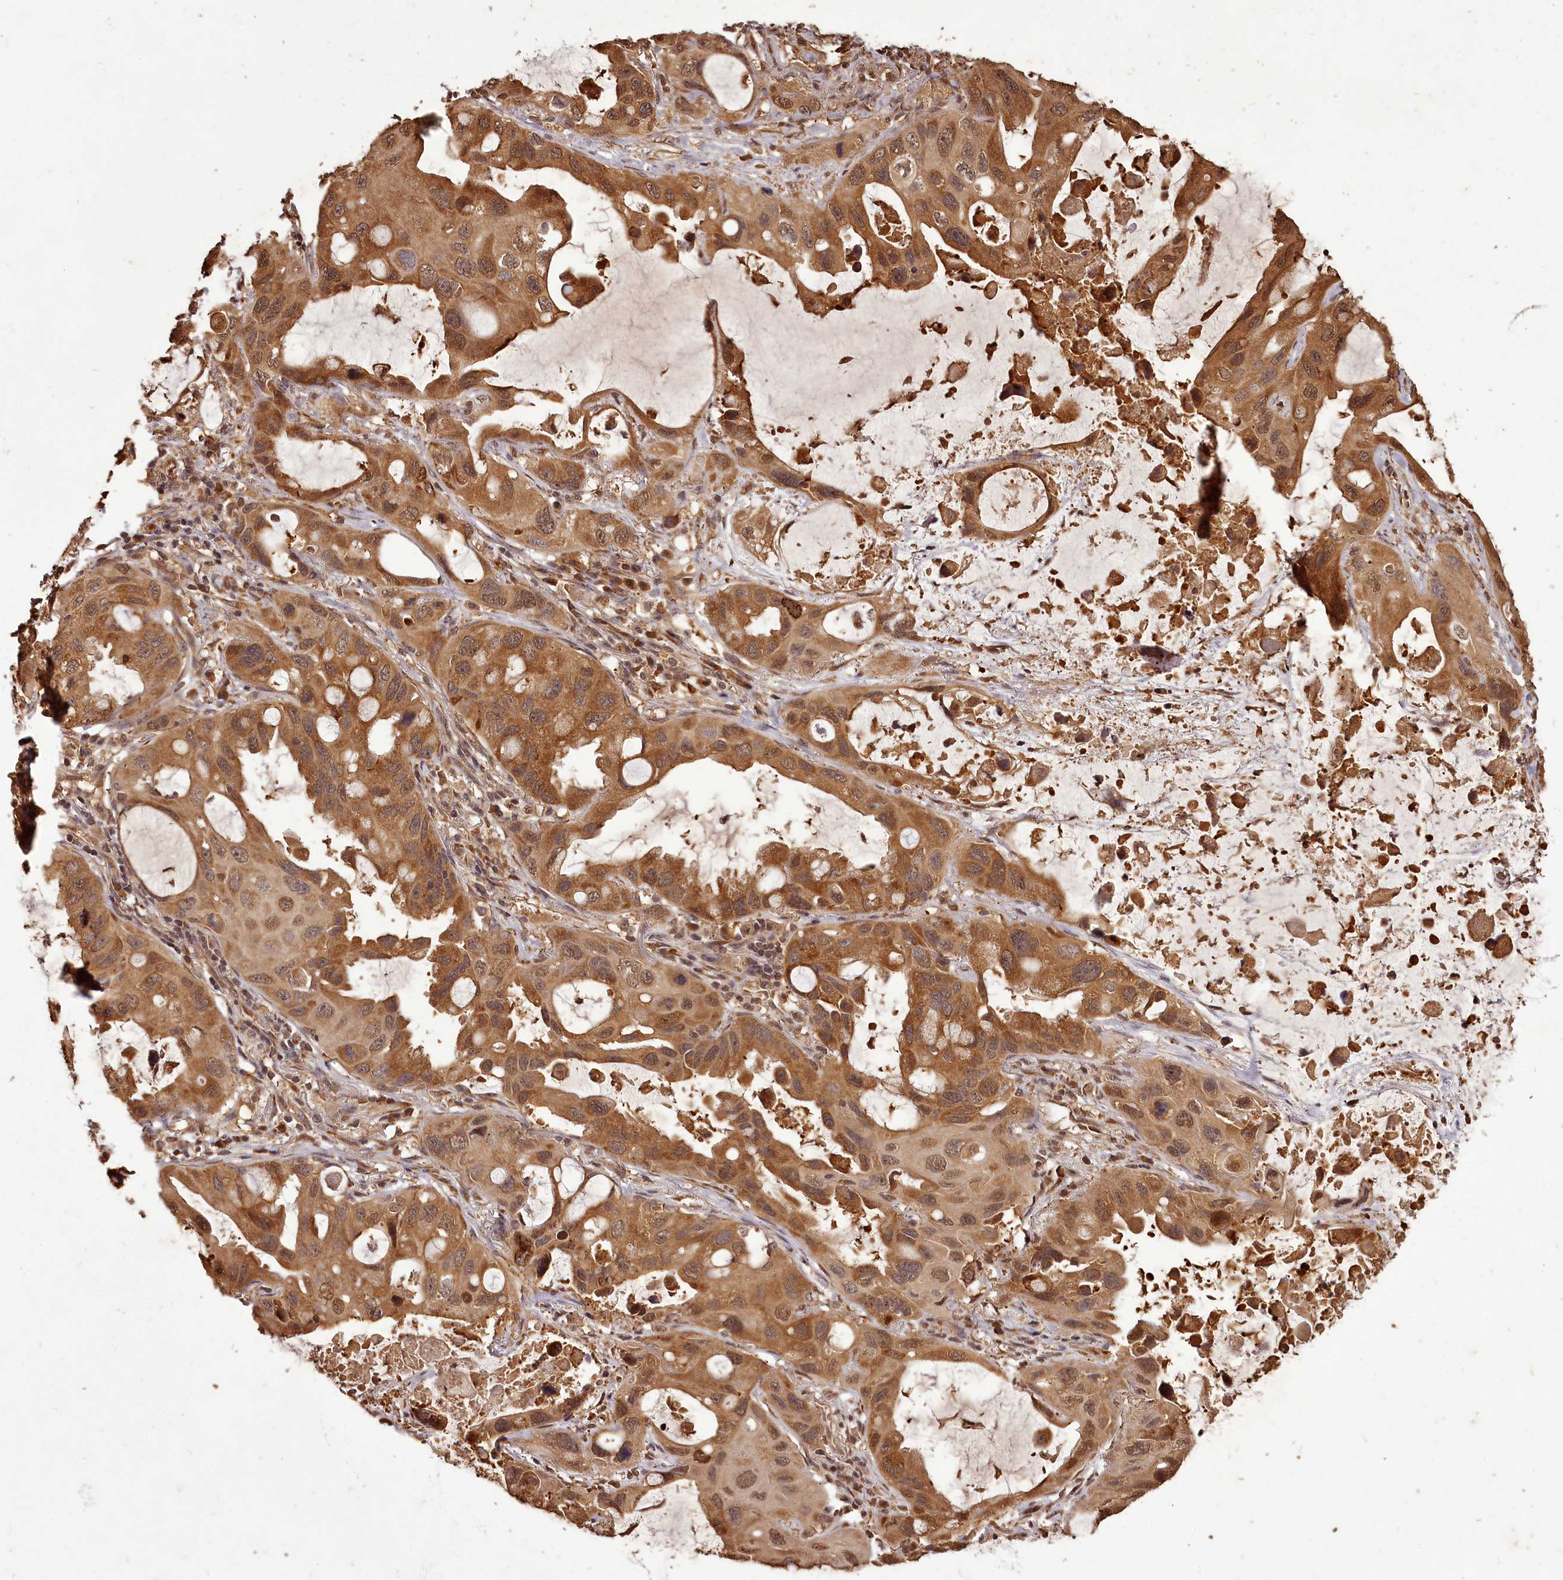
{"staining": {"intensity": "moderate", "quantity": ">75%", "location": "cytoplasmic/membranous,nuclear"}, "tissue": "lung cancer", "cell_type": "Tumor cells", "image_type": "cancer", "snomed": [{"axis": "morphology", "description": "Squamous cell carcinoma, NOS"}, {"axis": "topography", "description": "Lung"}], "caption": "Protein expression analysis of human squamous cell carcinoma (lung) reveals moderate cytoplasmic/membranous and nuclear positivity in about >75% of tumor cells.", "gene": "NPRL2", "patient": {"sex": "female", "age": 73}}